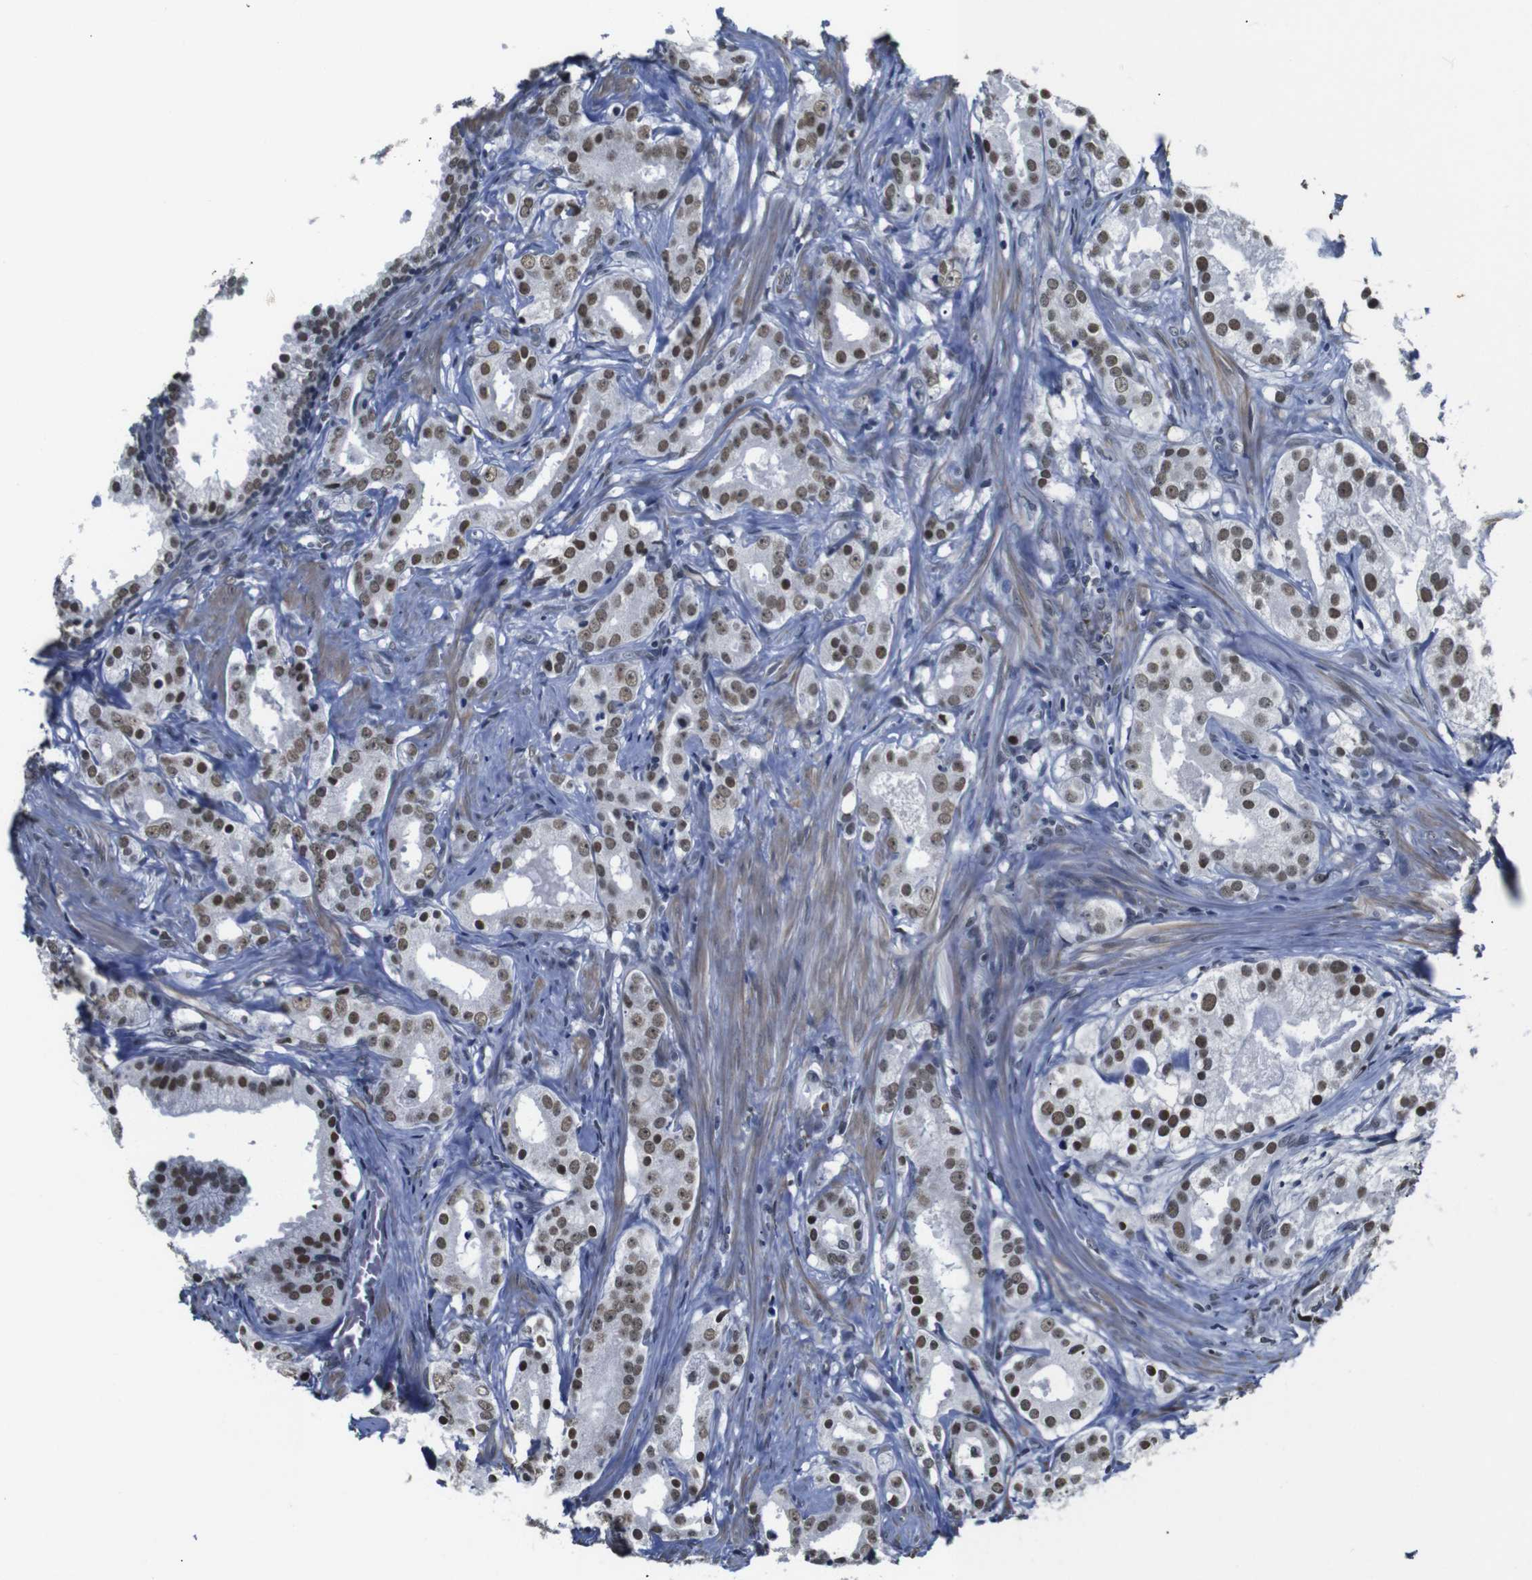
{"staining": {"intensity": "moderate", "quantity": ">75%", "location": "nuclear"}, "tissue": "prostate cancer", "cell_type": "Tumor cells", "image_type": "cancer", "snomed": [{"axis": "morphology", "description": "Adenocarcinoma, Low grade"}, {"axis": "topography", "description": "Prostate"}], "caption": "Adenocarcinoma (low-grade) (prostate) was stained to show a protein in brown. There is medium levels of moderate nuclear expression in approximately >75% of tumor cells.", "gene": "ILDR2", "patient": {"sex": "male", "age": 59}}